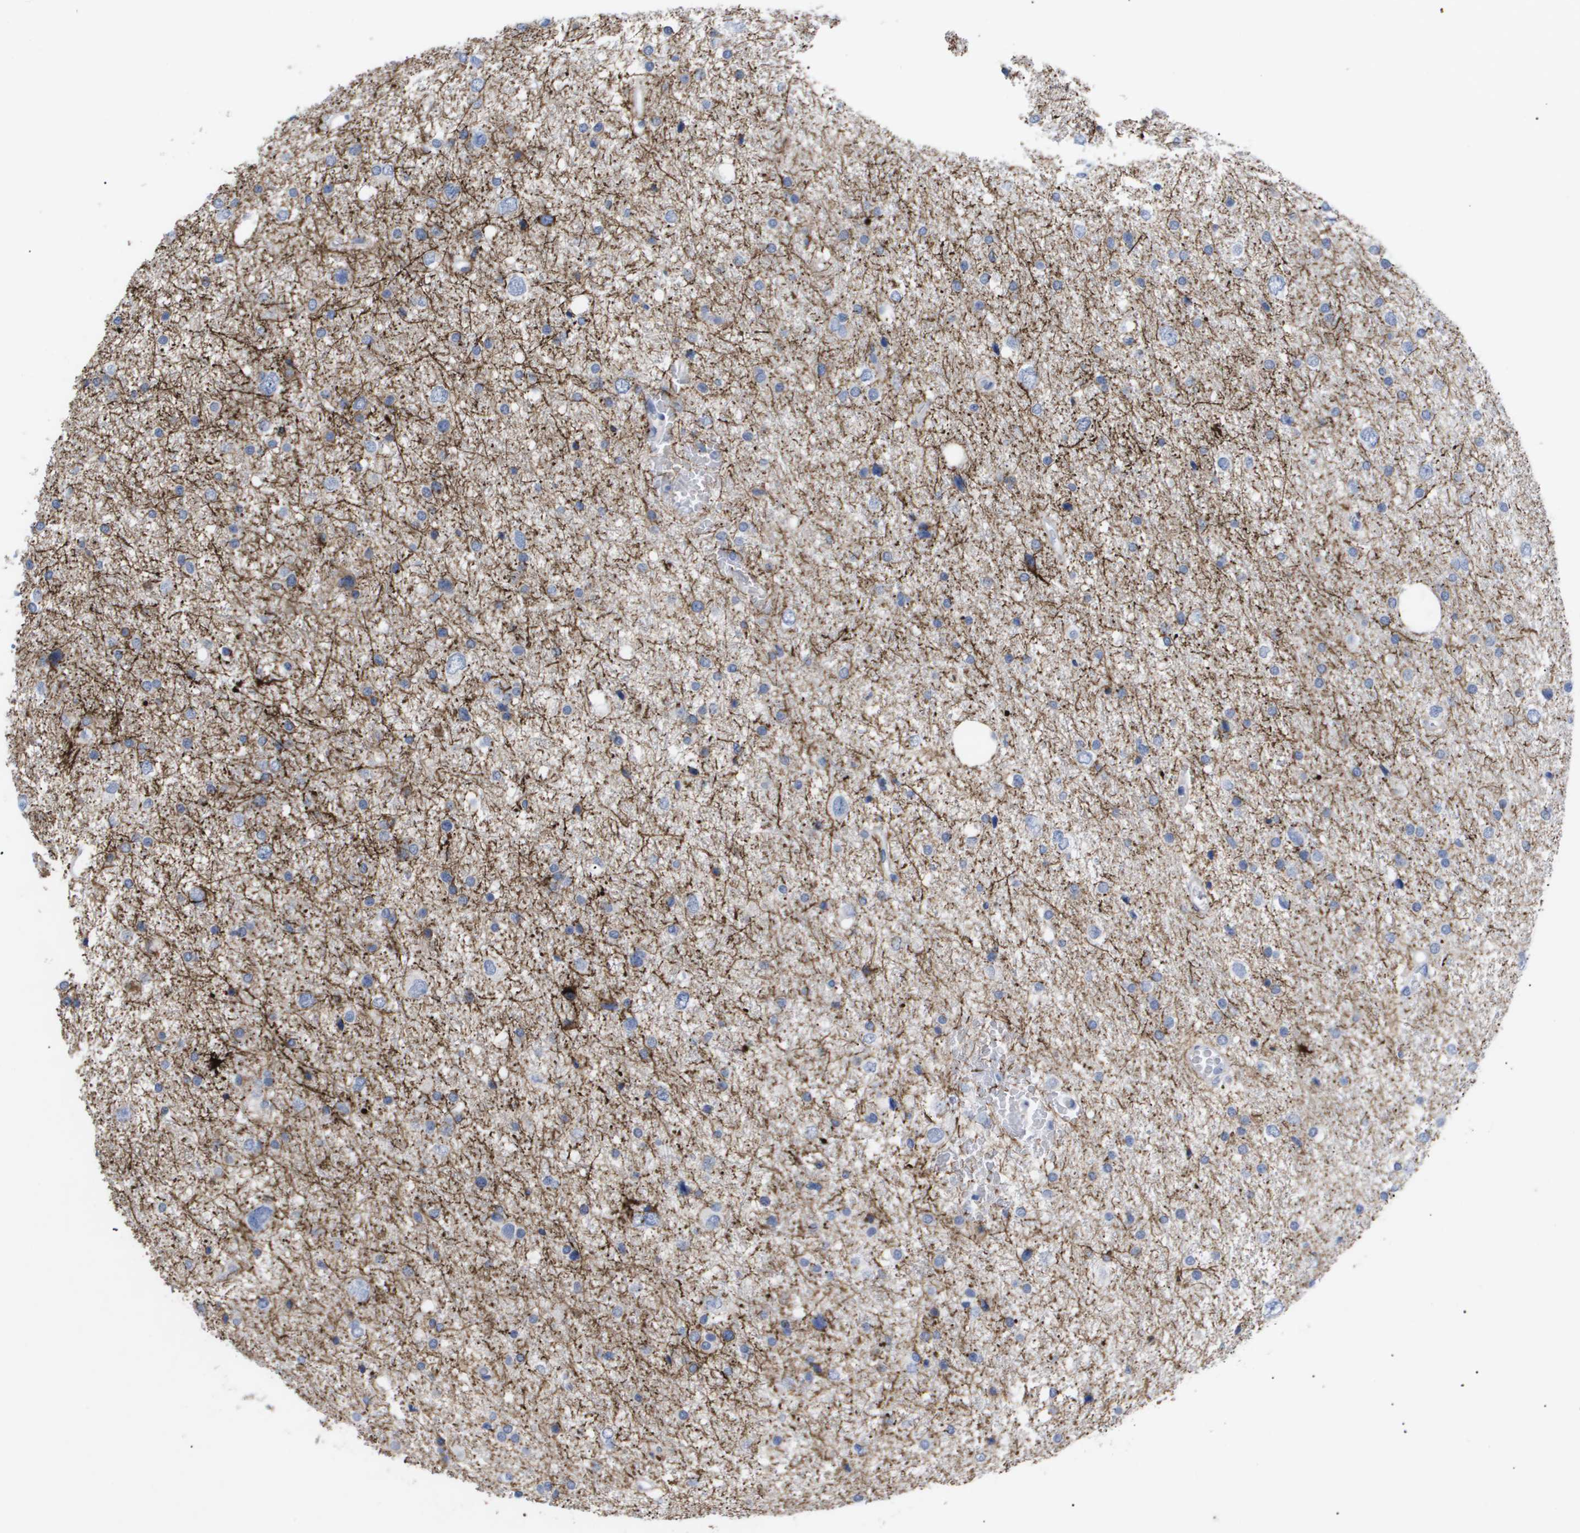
{"staining": {"intensity": "strong", "quantity": "<25%", "location": "cytoplasmic/membranous"}, "tissue": "glioma", "cell_type": "Tumor cells", "image_type": "cancer", "snomed": [{"axis": "morphology", "description": "Glioma, malignant, Low grade"}, {"axis": "topography", "description": "Brain"}], "caption": "Malignant glioma (low-grade) tissue demonstrates strong cytoplasmic/membranous expression in about <25% of tumor cells, visualized by immunohistochemistry.", "gene": "CAV3", "patient": {"sex": "female", "age": 37}}